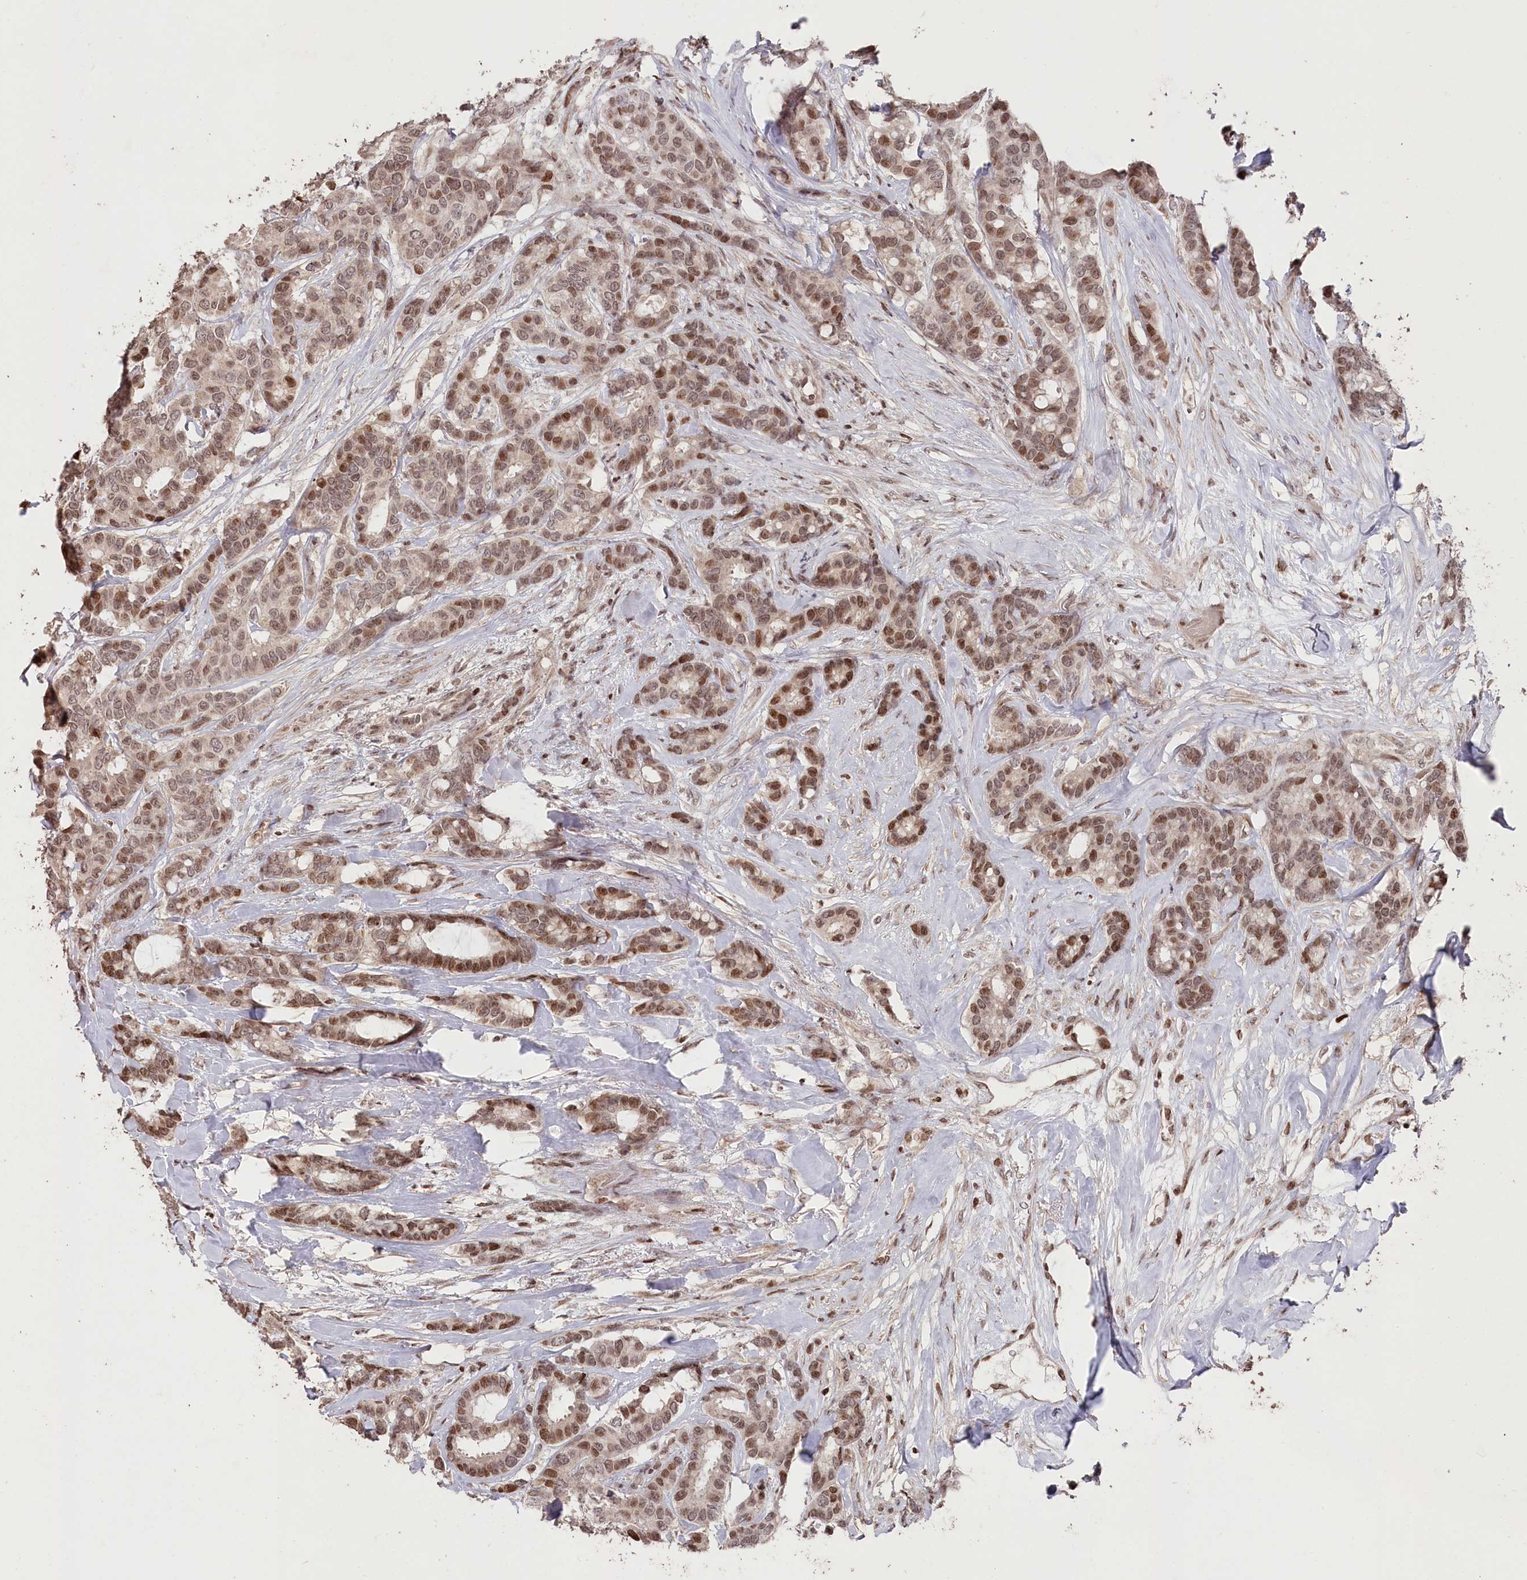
{"staining": {"intensity": "moderate", "quantity": ">75%", "location": "nuclear"}, "tissue": "breast cancer", "cell_type": "Tumor cells", "image_type": "cancer", "snomed": [{"axis": "morphology", "description": "Duct carcinoma"}, {"axis": "topography", "description": "Breast"}], "caption": "Tumor cells show medium levels of moderate nuclear positivity in approximately >75% of cells in breast cancer.", "gene": "CCSER2", "patient": {"sex": "female", "age": 87}}